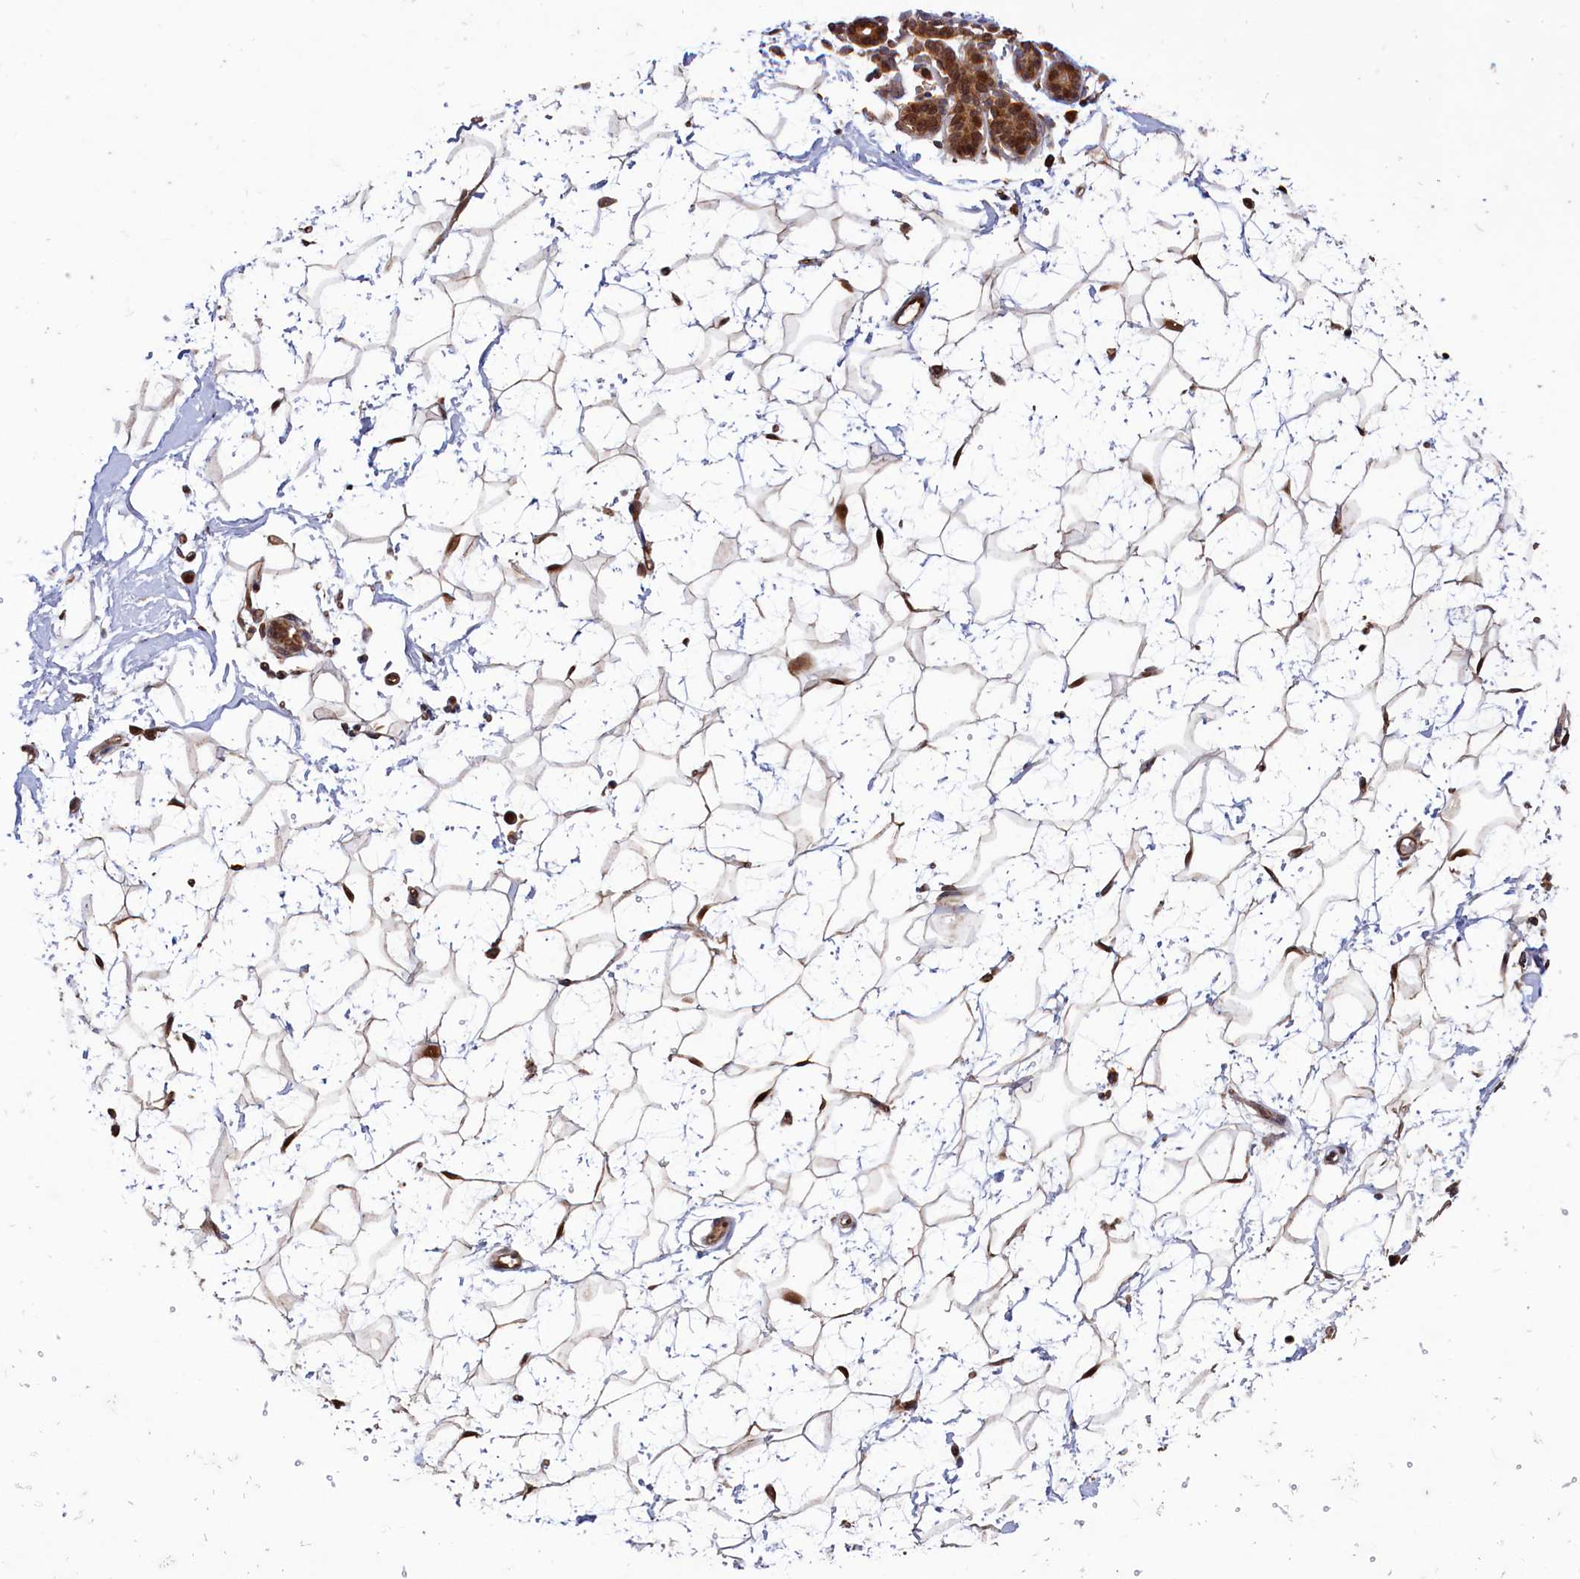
{"staining": {"intensity": "moderate", "quantity": ">75%", "location": "cytoplasmic/membranous,nuclear"}, "tissue": "breast", "cell_type": "Adipocytes", "image_type": "normal", "snomed": [{"axis": "morphology", "description": "Normal tissue, NOS"}, {"axis": "morphology", "description": "Adenoma, NOS"}, {"axis": "topography", "description": "Breast"}], "caption": "Unremarkable breast displays moderate cytoplasmic/membranous,nuclear expression in about >75% of adipocytes, visualized by immunohistochemistry. (DAB = brown stain, brightfield microscopy at high magnification).", "gene": "NAE1", "patient": {"sex": "female", "age": 23}}